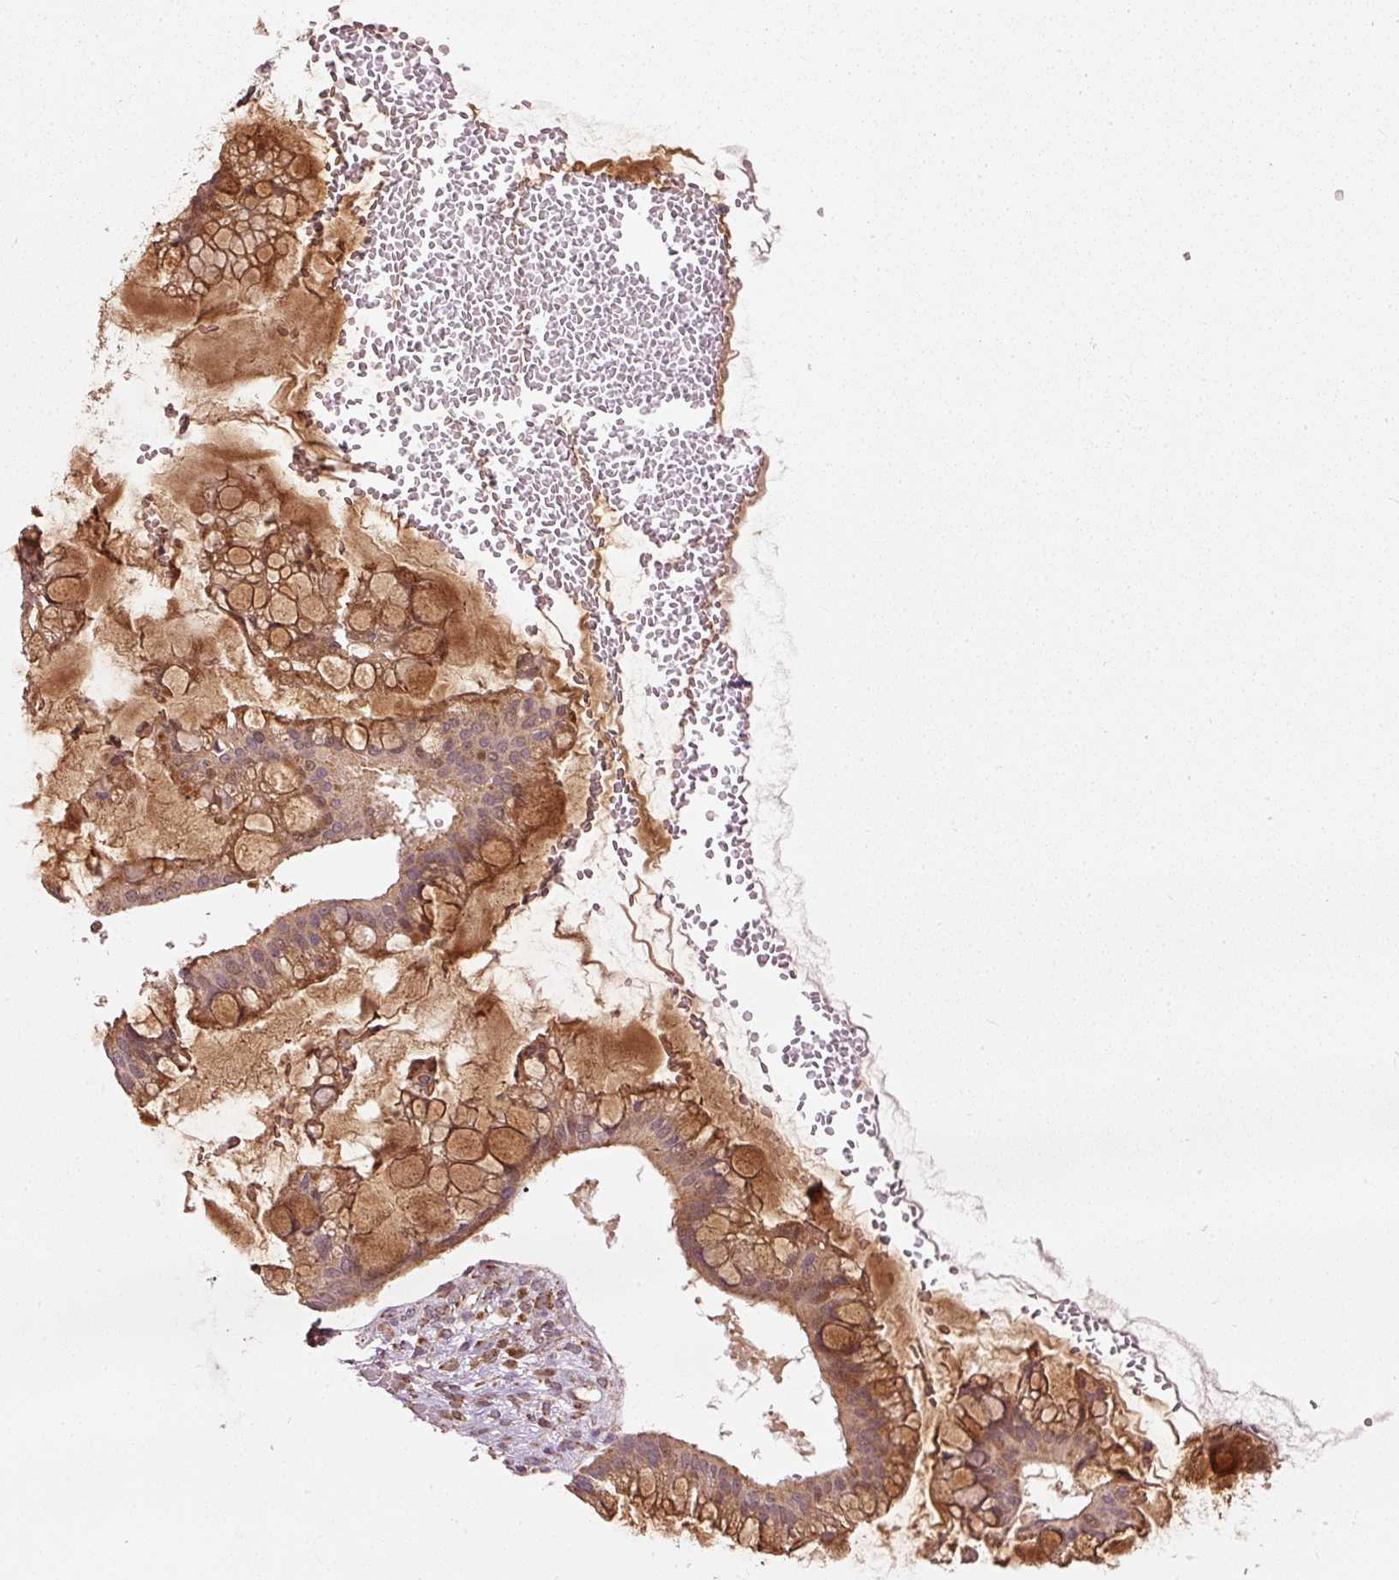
{"staining": {"intensity": "strong", "quantity": ">75%", "location": "cytoplasmic/membranous"}, "tissue": "ovarian cancer", "cell_type": "Tumor cells", "image_type": "cancer", "snomed": [{"axis": "morphology", "description": "Cystadenocarcinoma, mucinous, NOS"}, {"axis": "topography", "description": "Ovary"}], "caption": "Ovarian mucinous cystadenocarcinoma was stained to show a protein in brown. There is high levels of strong cytoplasmic/membranous expression in approximately >75% of tumor cells. The staining is performed using DAB brown chromogen to label protein expression. The nuclei are counter-stained blue using hematoxylin.", "gene": "MTHFD1L", "patient": {"sex": "female", "age": 73}}